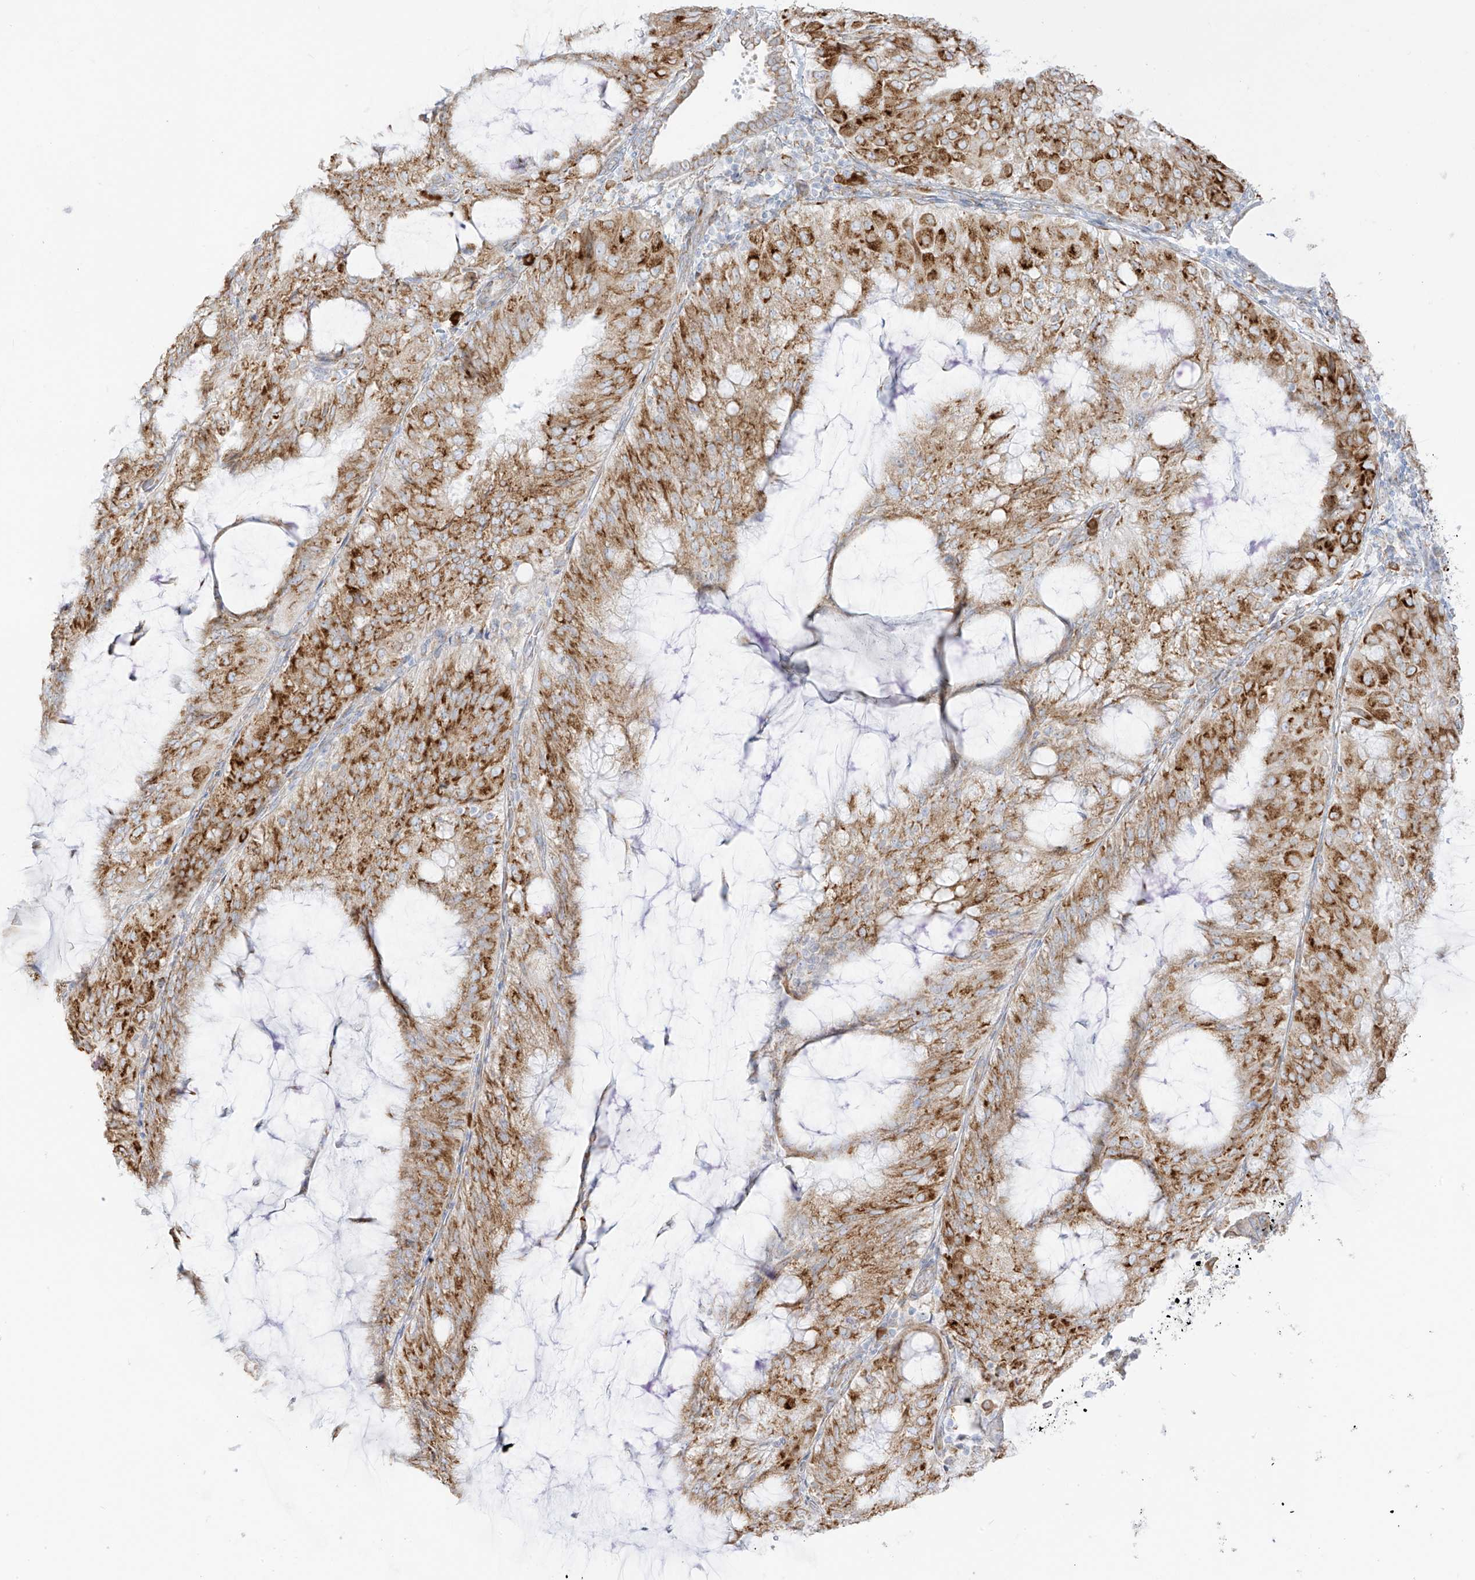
{"staining": {"intensity": "moderate", "quantity": ">75%", "location": "cytoplasmic/membranous"}, "tissue": "endometrial cancer", "cell_type": "Tumor cells", "image_type": "cancer", "snomed": [{"axis": "morphology", "description": "Adenocarcinoma, NOS"}, {"axis": "topography", "description": "Endometrium"}], "caption": "Protein positivity by immunohistochemistry demonstrates moderate cytoplasmic/membranous staining in about >75% of tumor cells in adenocarcinoma (endometrial).", "gene": "LRRC59", "patient": {"sex": "female", "age": 81}}